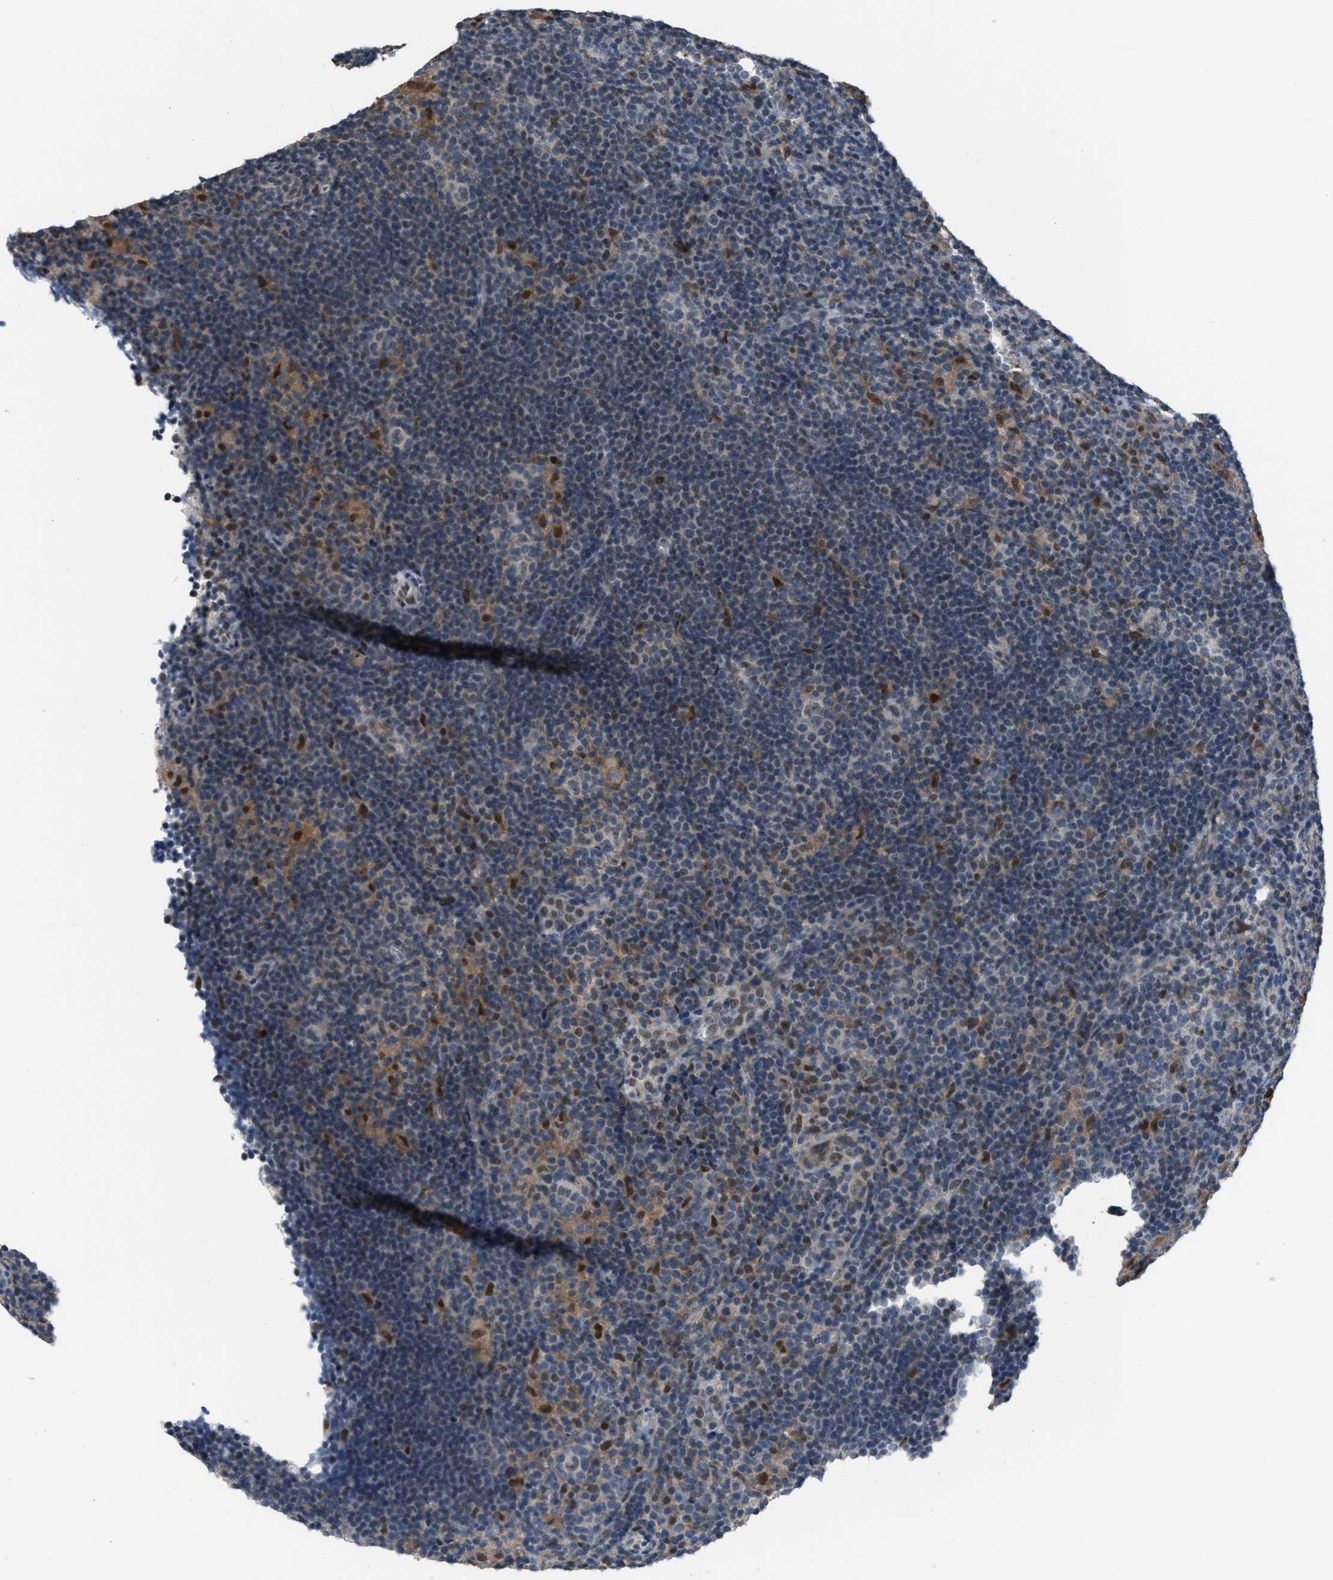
{"staining": {"intensity": "weak", "quantity": "<25%", "location": "cytoplasmic/membranous,nuclear"}, "tissue": "lymphoma", "cell_type": "Tumor cells", "image_type": "cancer", "snomed": [{"axis": "morphology", "description": "Hodgkin's disease, NOS"}, {"axis": "topography", "description": "Lymph node"}], "caption": "Immunohistochemical staining of Hodgkin's disease displays no significant staining in tumor cells.", "gene": "ZNF276", "patient": {"sex": "female", "age": 57}}